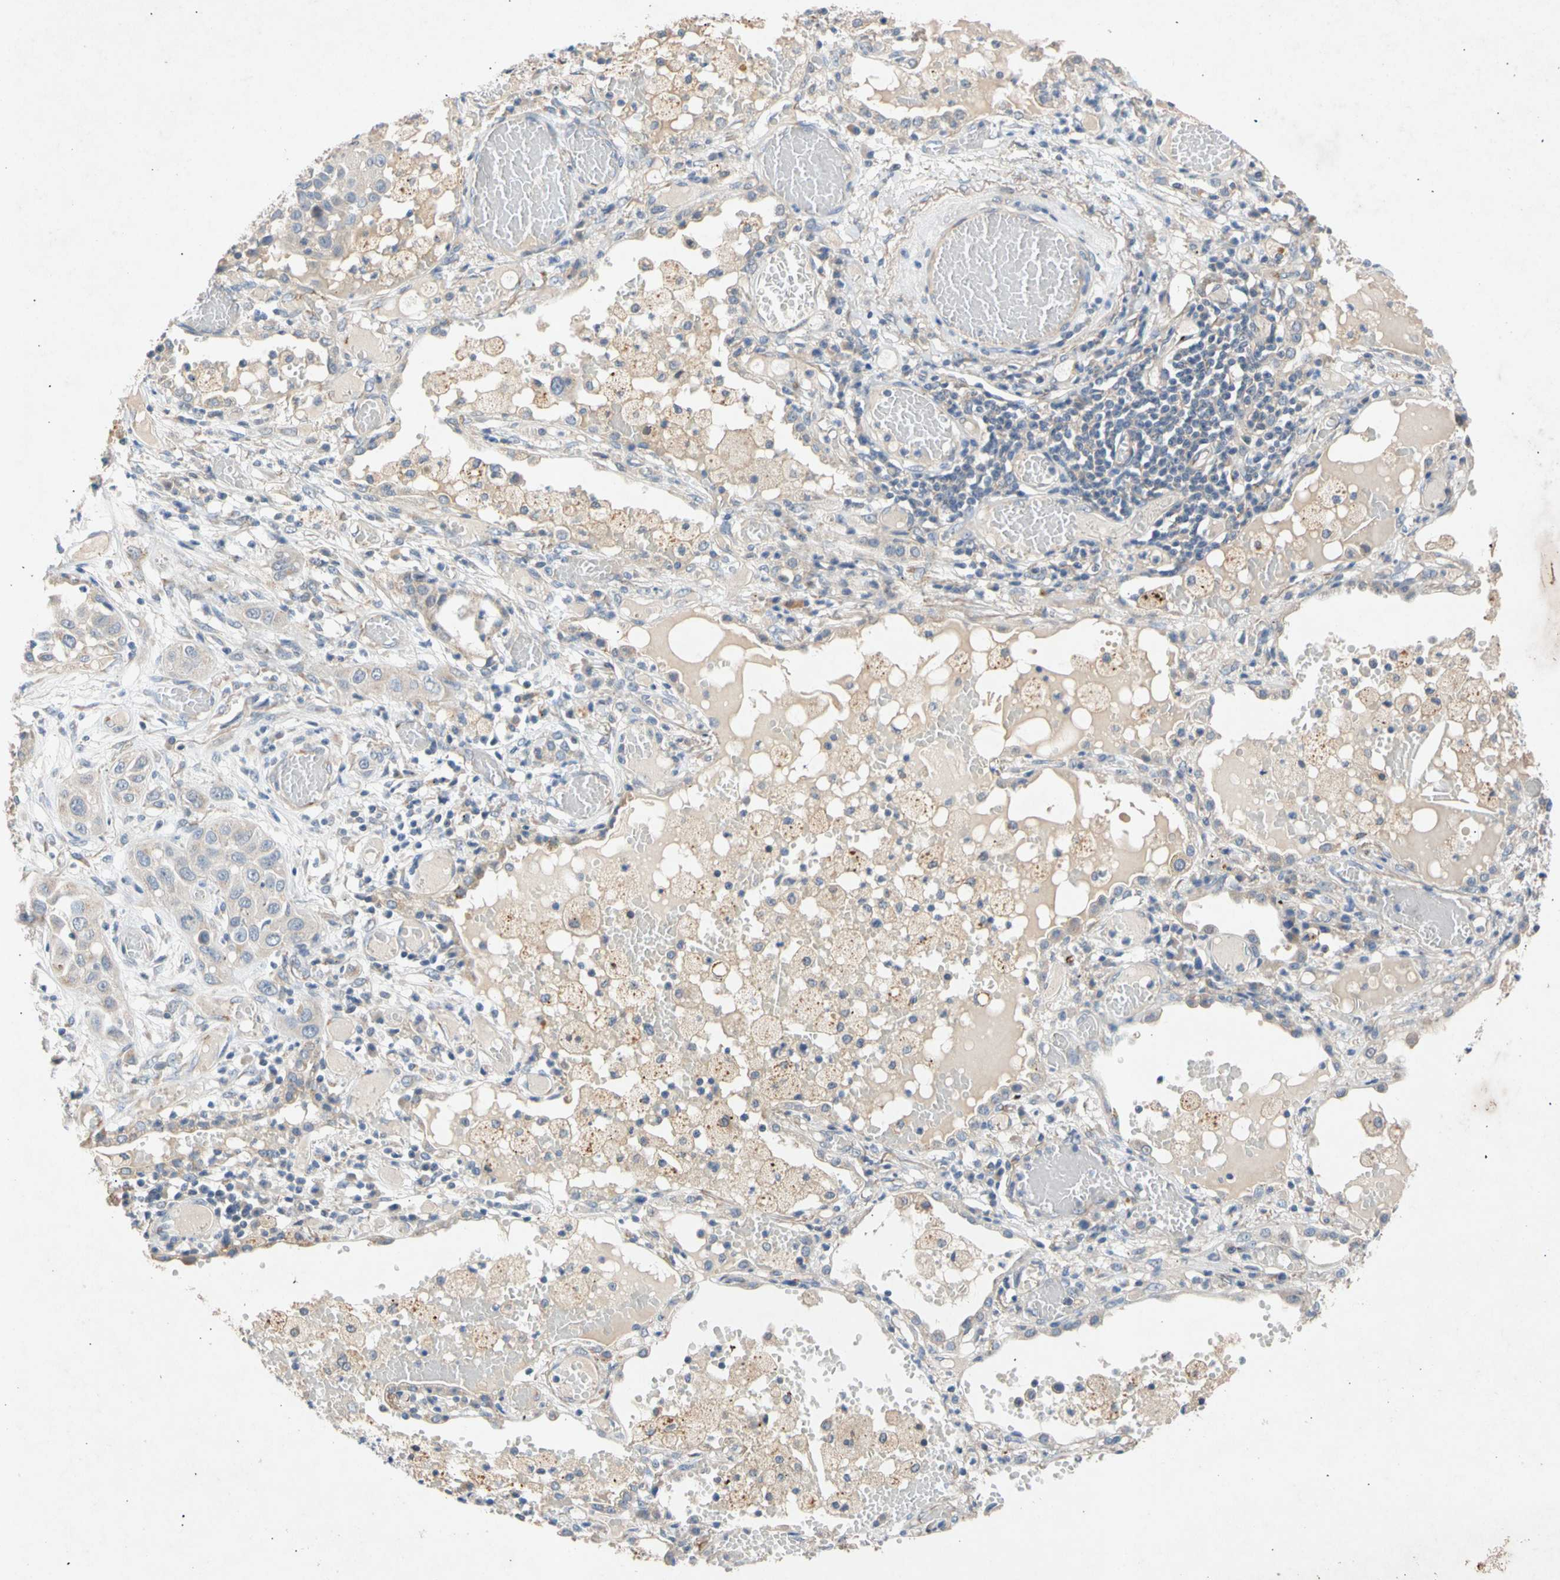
{"staining": {"intensity": "negative", "quantity": "none", "location": "none"}, "tissue": "lung cancer", "cell_type": "Tumor cells", "image_type": "cancer", "snomed": [{"axis": "morphology", "description": "Squamous cell carcinoma, NOS"}, {"axis": "topography", "description": "Lung"}], "caption": "Protein analysis of squamous cell carcinoma (lung) shows no significant positivity in tumor cells.", "gene": "GASK1B", "patient": {"sex": "male", "age": 71}}